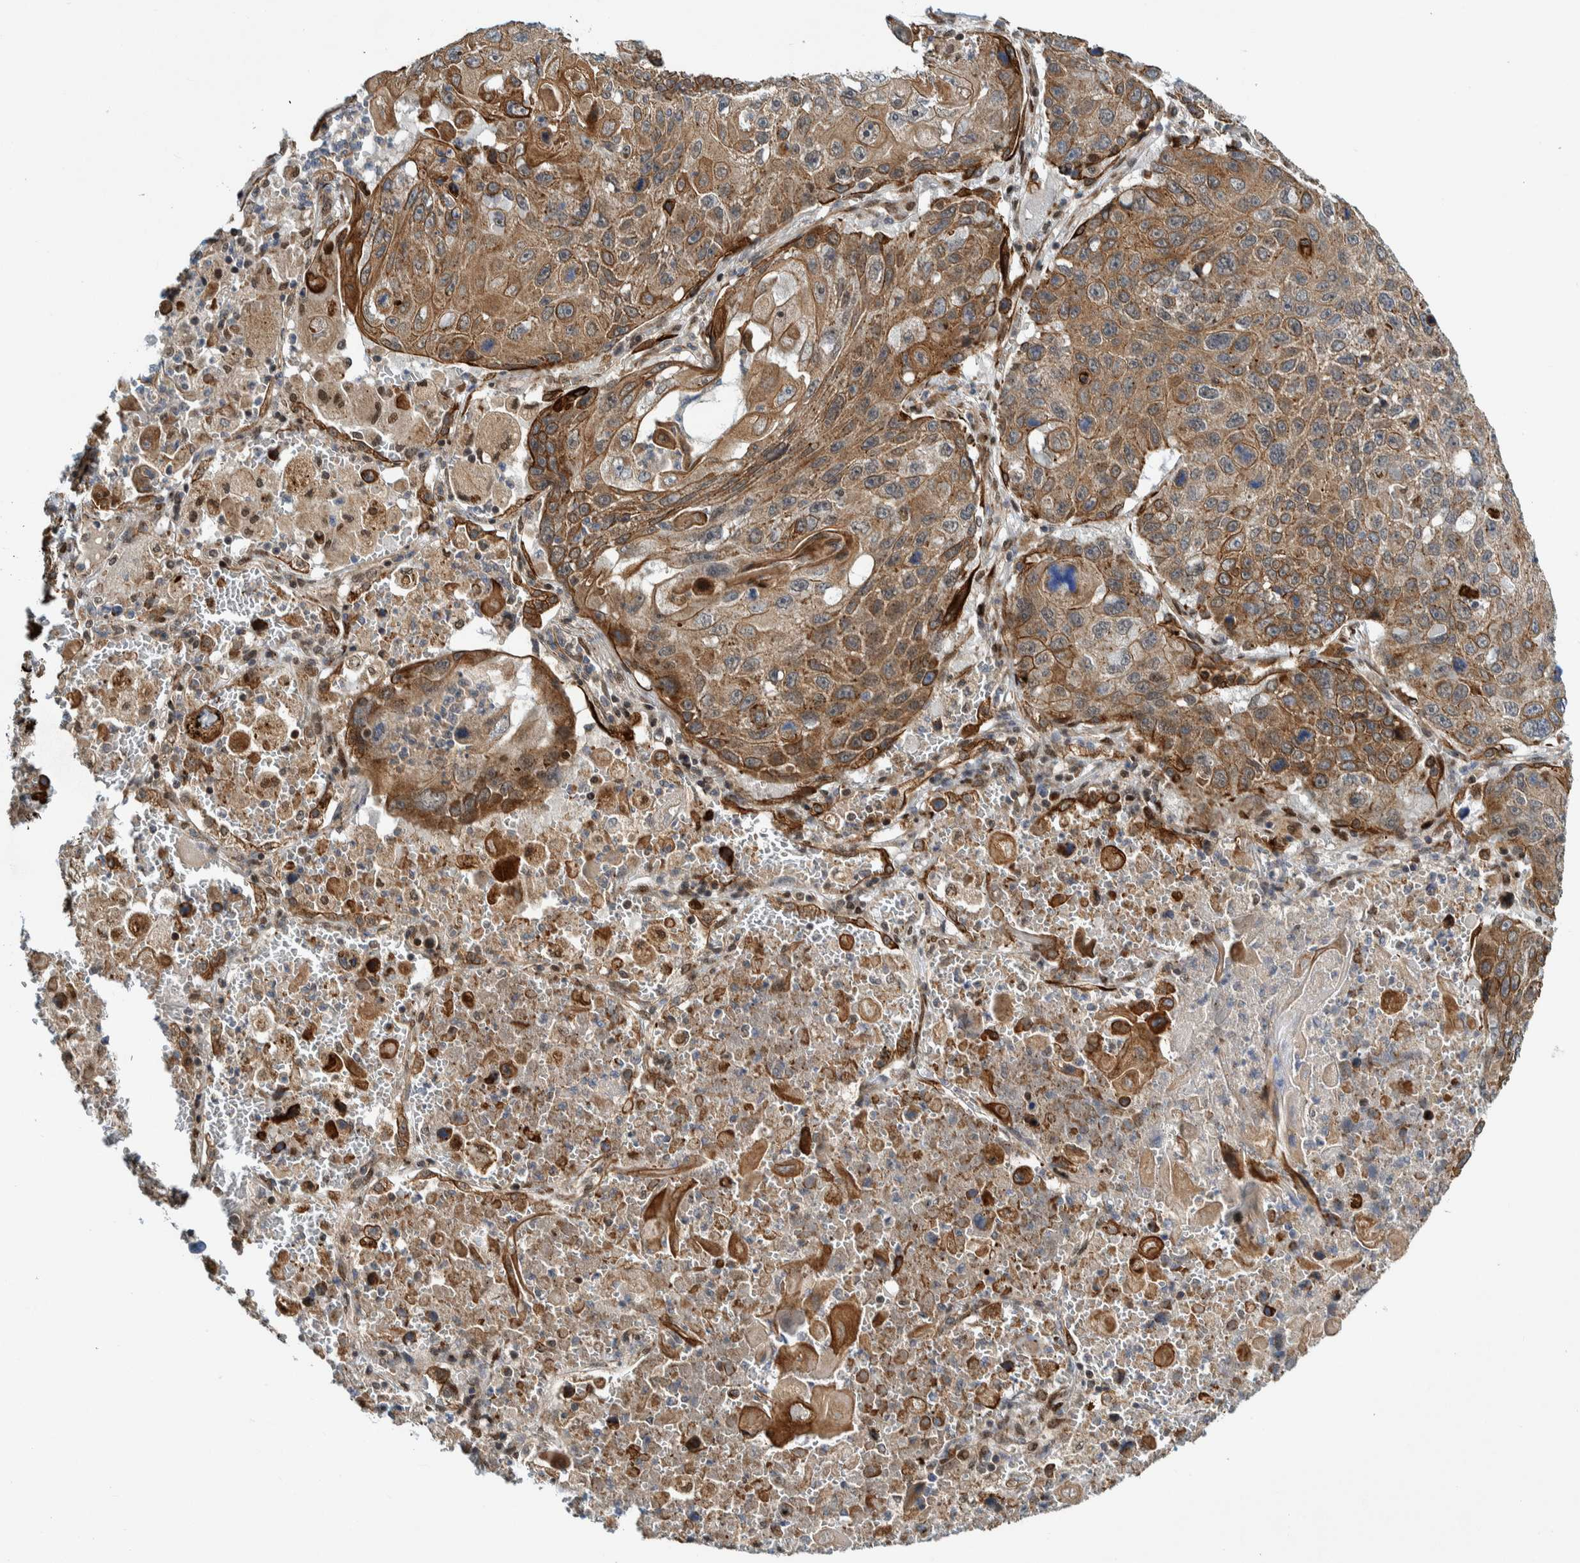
{"staining": {"intensity": "moderate", "quantity": ">75%", "location": "cytoplasmic/membranous"}, "tissue": "lung cancer", "cell_type": "Tumor cells", "image_type": "cancer", "snomed": [{"axis": "morphology", "description": "Squamous cell carcinoma, NOS"}, {"axis": "topography", "description": "Lung"}], "caption": "There is medium levels of moderate cytoplasmic/membranous positivity in tumor cells of lung cancer (squamous cell carcinoma), as demonstrated by immunohistochemical staining (brown color).", "gene": "CCDC57", "patient": {"sex": "male", "age": 61}}